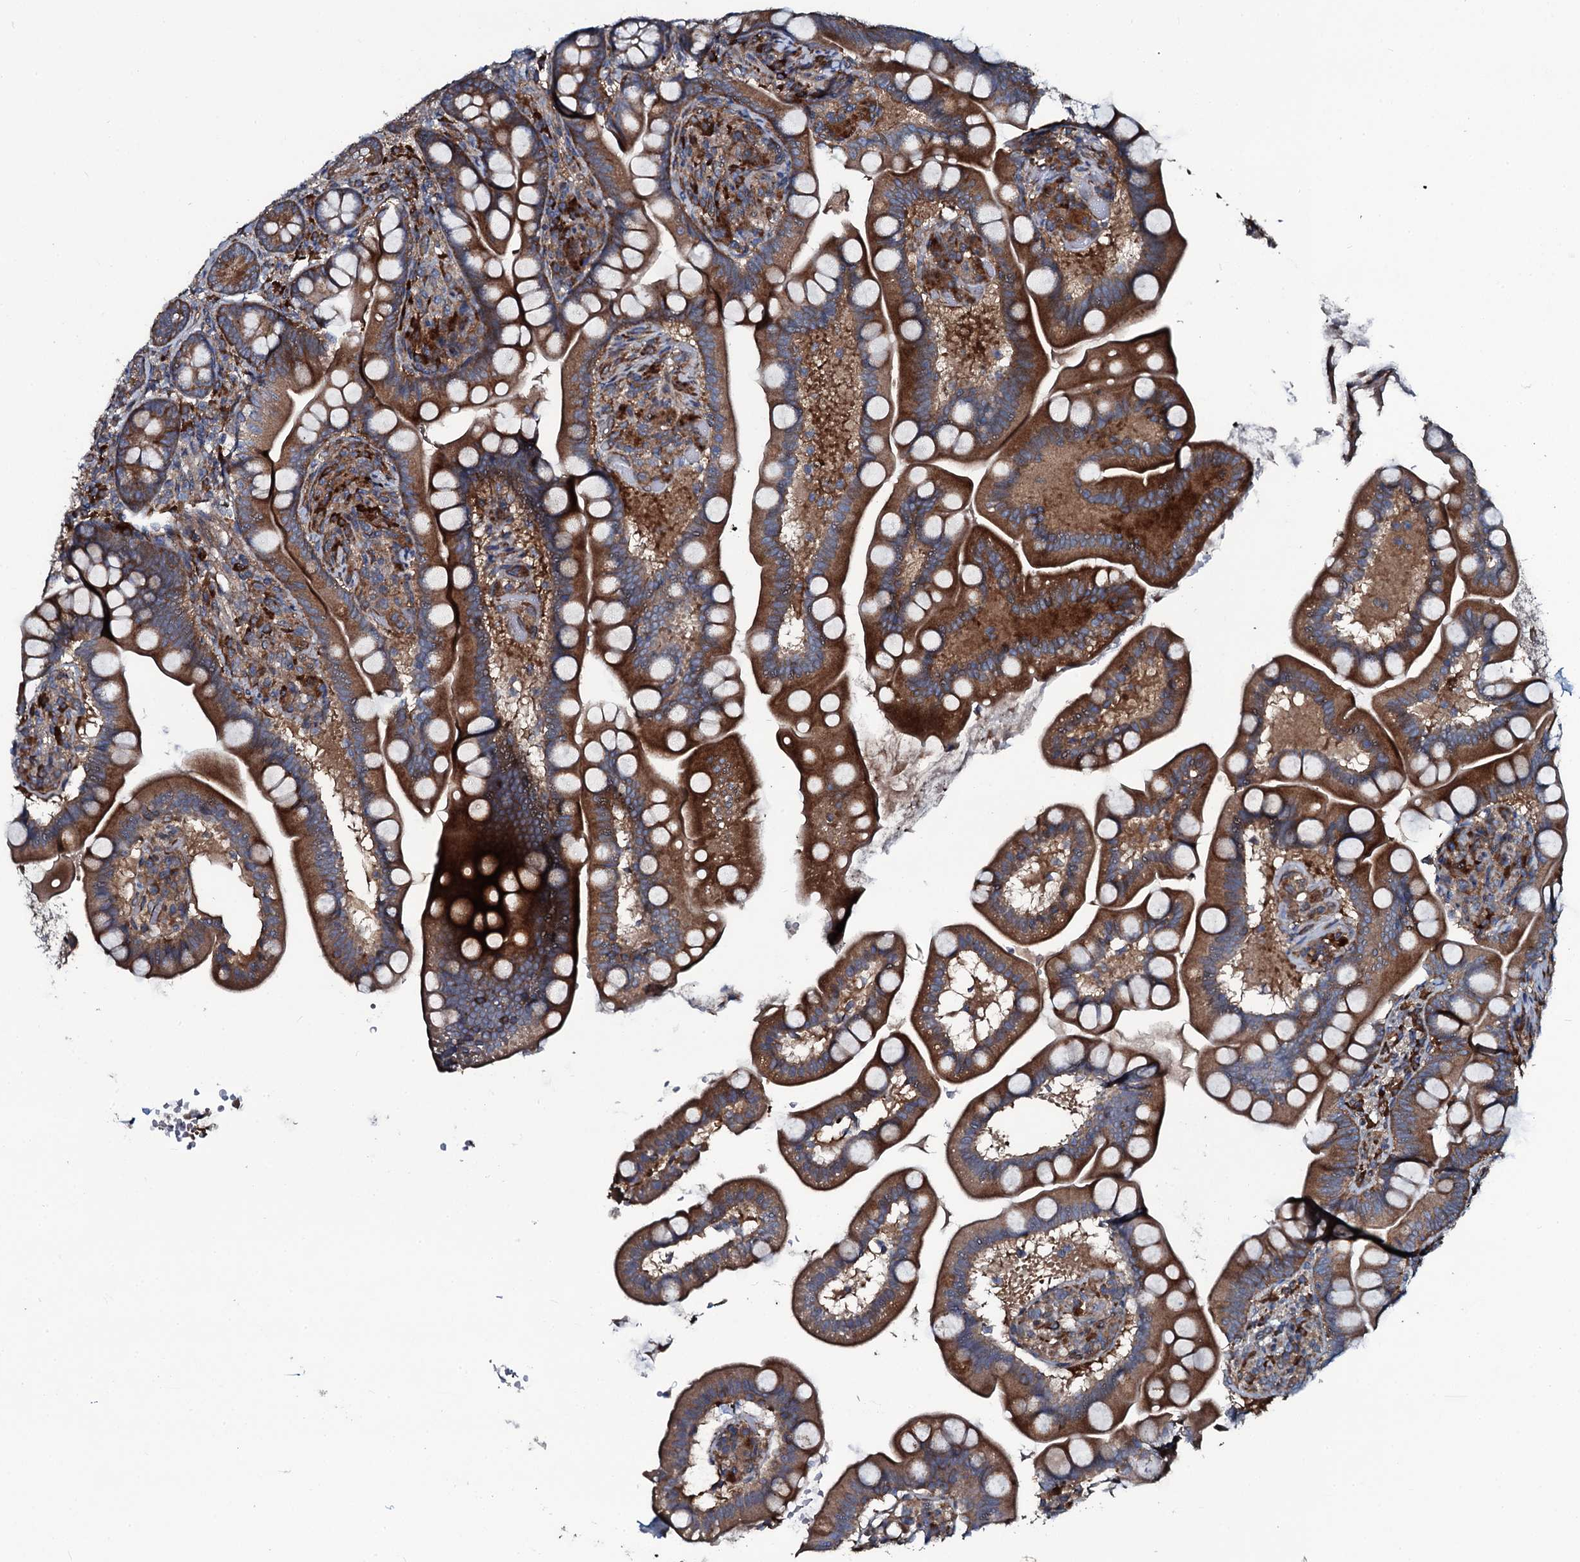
{"staining": {"intensity": "strong", "quantity": "25%-75%", "location": "cytoplasmic/membranous"}, "tissue": "small intestine", "cell_type": "Glandular cells", "image_type": "normal", "snomed": [{"axis": "morphology", "description": "Normal tissue, NOS"}, {"axis": "topography", "description": "Small intestine"}], "caption": "IHC of unremarkable small intestine displays high levels of strong cytoplasmic/membranous positivity in about 25%-75% of glandular cells.", "gene": "USPL1", "patient": {"sex": "female", "age": 64}}